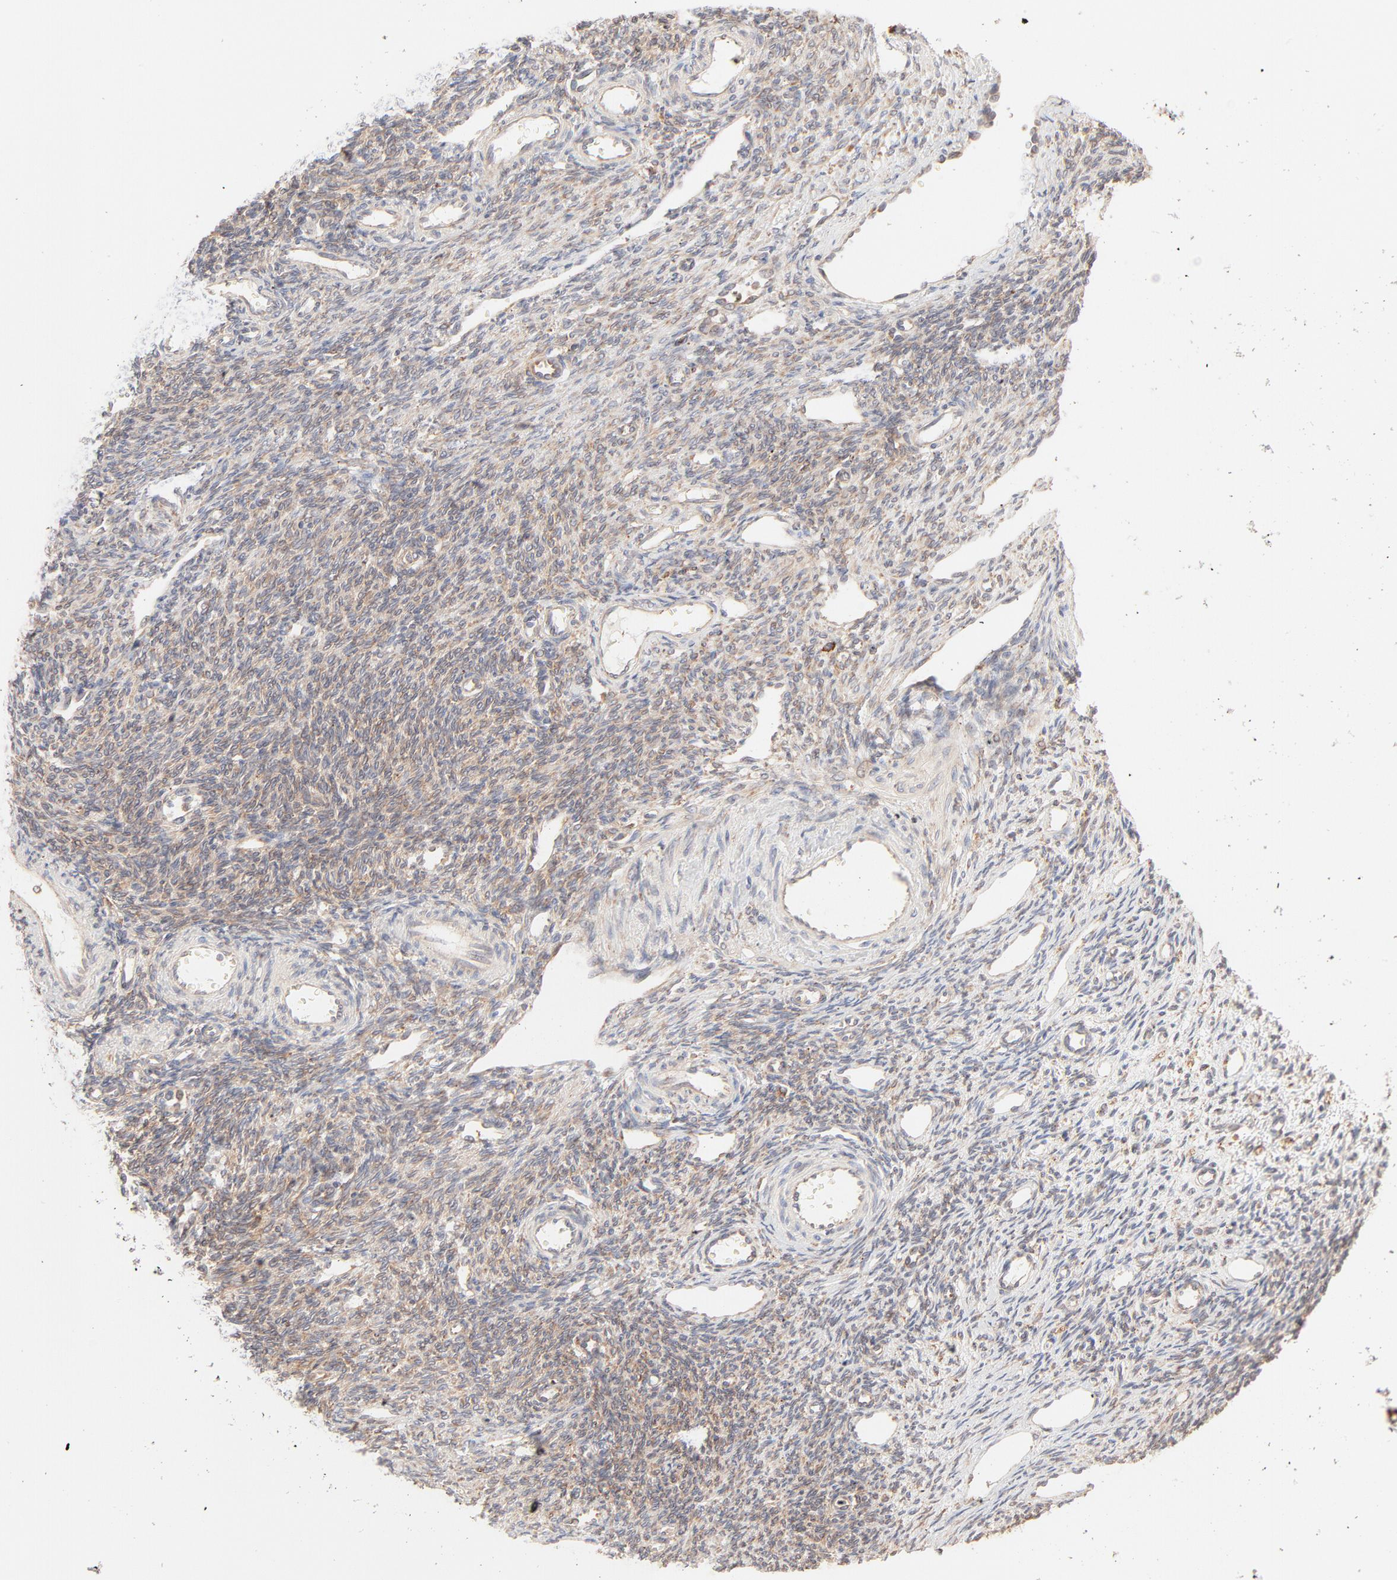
{"staining": {"intensity": "negative", "quantity": "none", "location": "none"}, "tissue": "ovary", "cell_type": "Follicle cells", "image_type": "normal", "snomed": [{"axis": "morphology", "description": "Normal tissue, NOS"}, {"axis": "topography", "description": "Ovary"}], "caption": "Human ovary stained for a protein using immunohistochemistry (IHC) exhibits no expression in follicle cells.", "gene": "PARP12", "patient": {"sex": "female", "age": 33}}